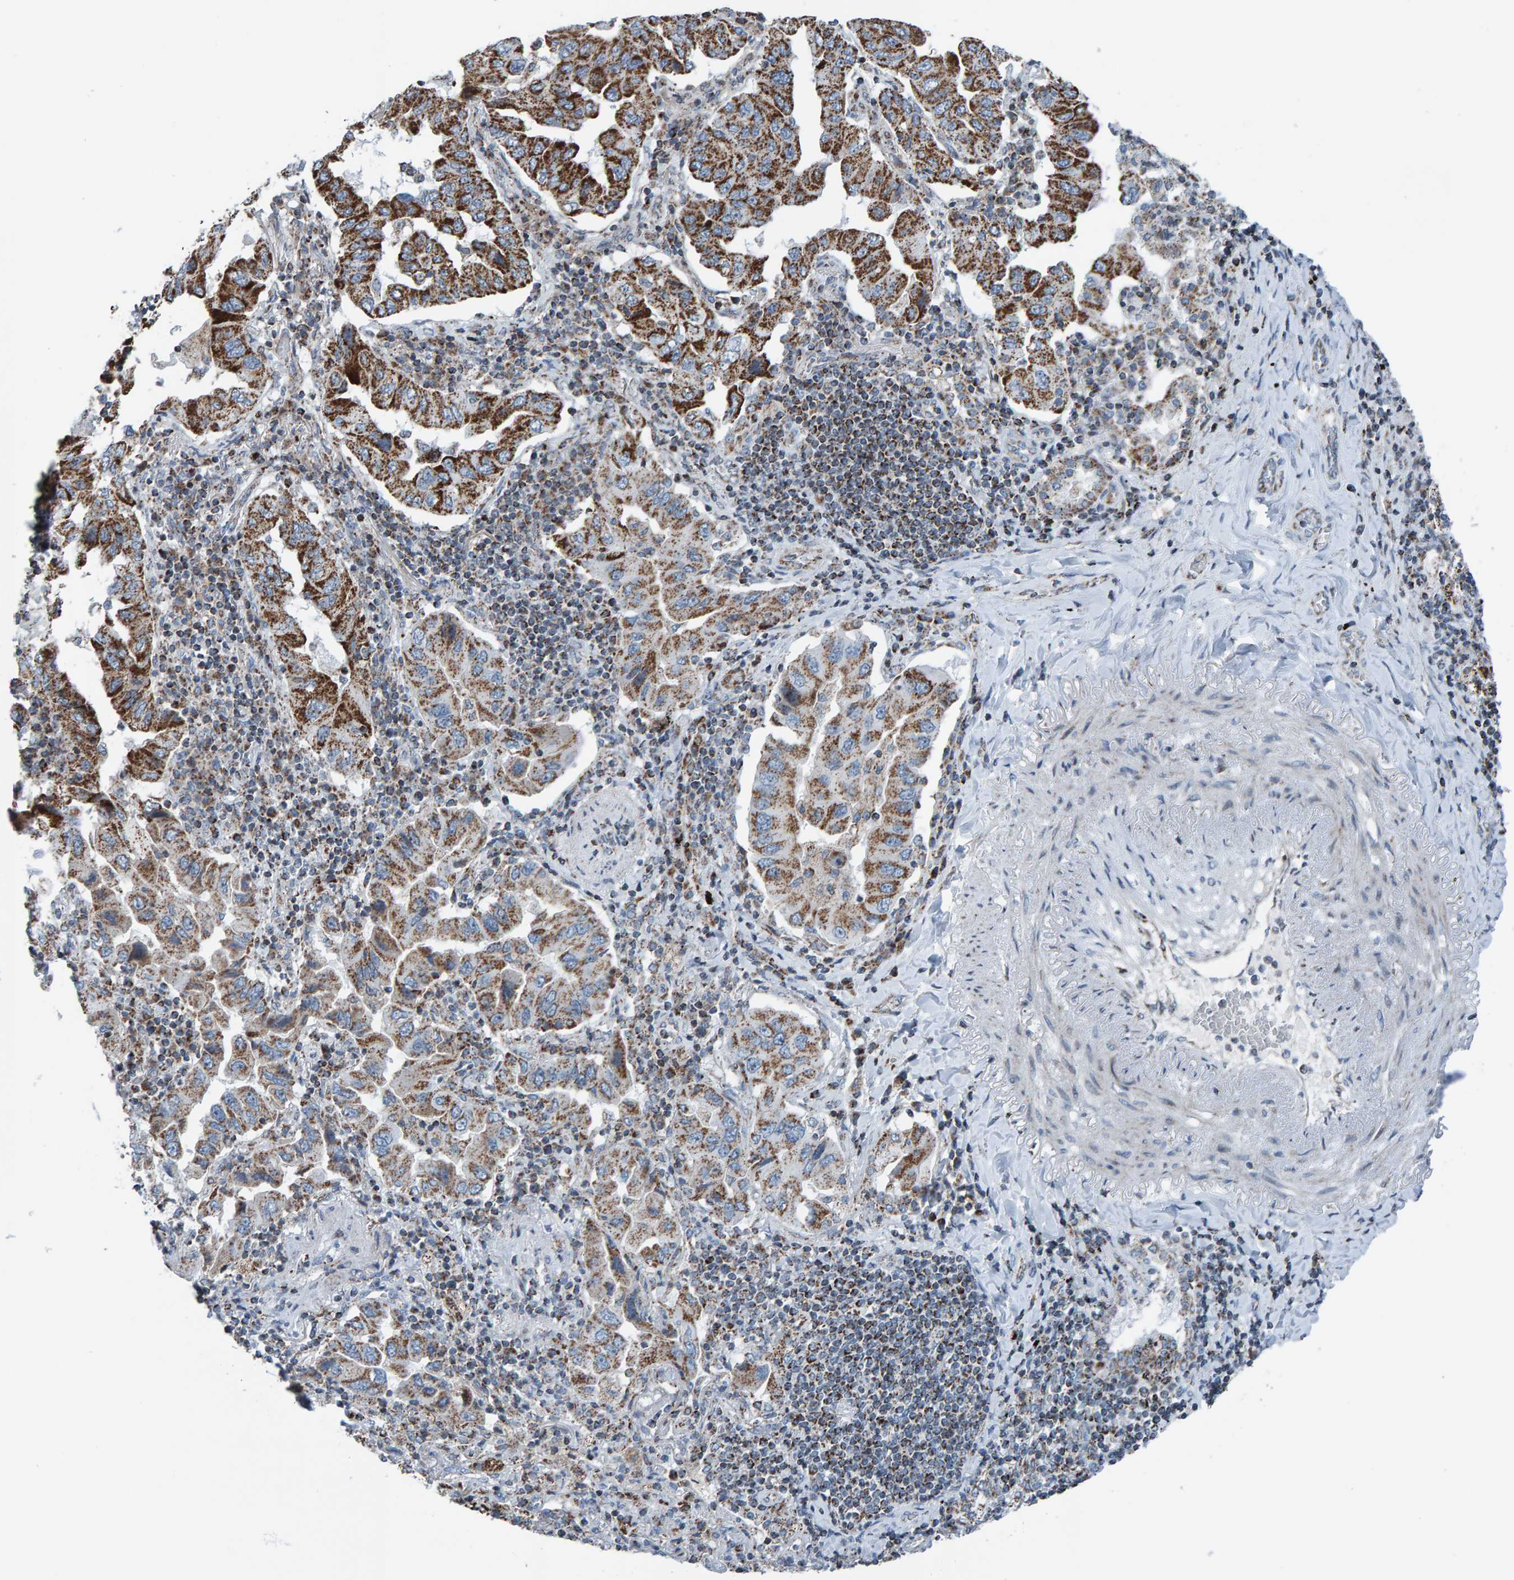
{"staining": {"intensity": "strong", "quantity": ">75%", "location": "cytoplasmic/membranous"}, "tissue": "lung cancer", "cell_type": "Tumor cells", "image_type": "cancer", "snomed": [{"axis": "morphology", "description": "Adenocarcinoma, NOS"}, {"axis": "topography", "description": "Lung"}], "caption": "Immunohistochemistry (IHC) (DAB) staining of lung cancer (adenocarcinoma) exhibits strong cytoplasmic/membranous protein positivity in about >75% of tumor cells.", "gene": "ZNF48", "patient": {"sex": "female", "age": 65}}